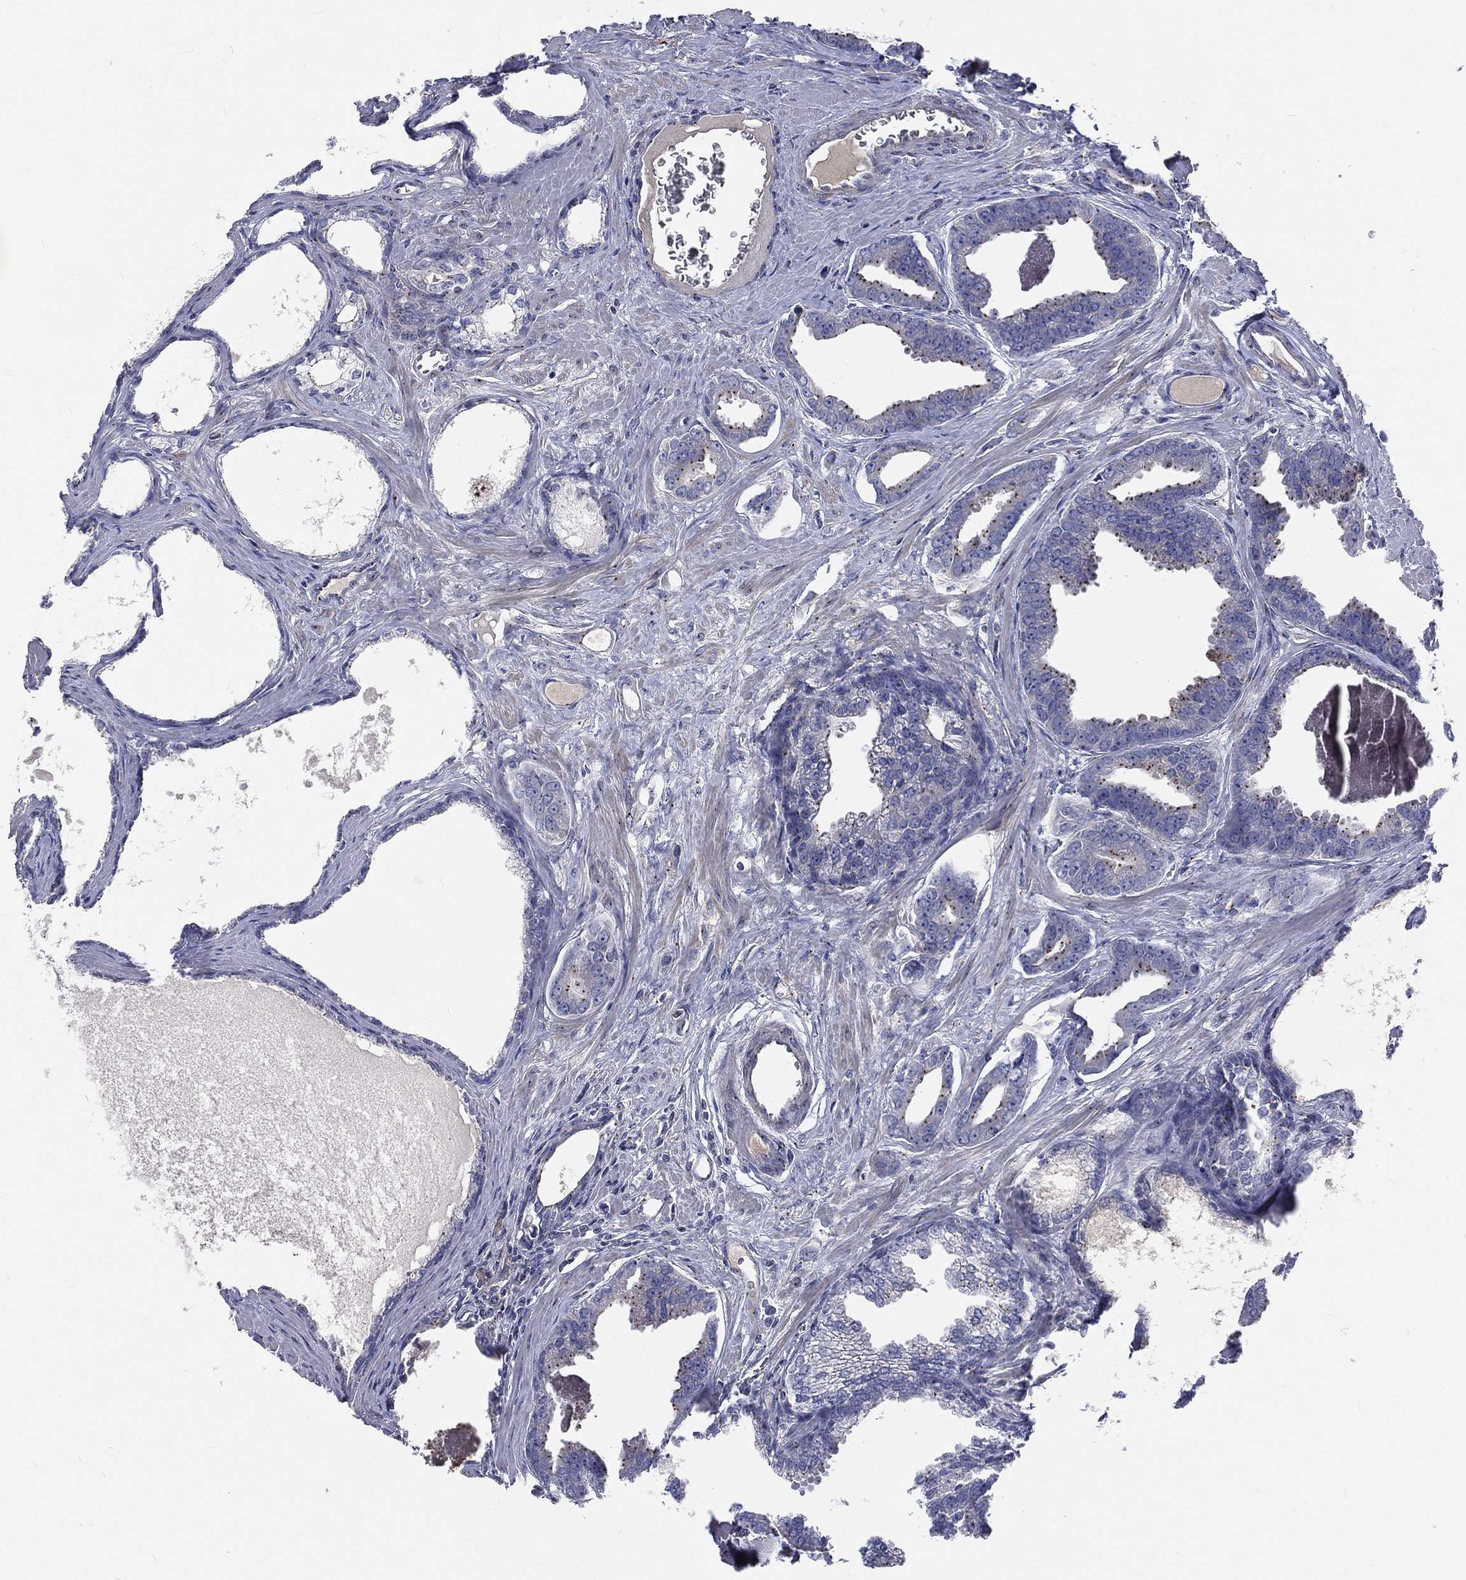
{"staining": {"intensity": "moderate", "quantity": "25%-75%", "location": "cytoplasmic/membranous"}, "tissue": "prostate cancer", "cell_type": "Tumor cells", "image_type": "cancer", "snomed": [{"axis": "morphology", "description": "Adenocarcinoma, NOS"}, {"axis": "topography", "description": "Prostate"}], "caption": "The histopathology image displays immunohistochemical staining of prostate cancer. There is moderate cytoplasmic/membranous expression is seen in about 25%-75% of tumor cells.", "gene": "CROCC", "patient": {"sex": "male", "age": 66}}